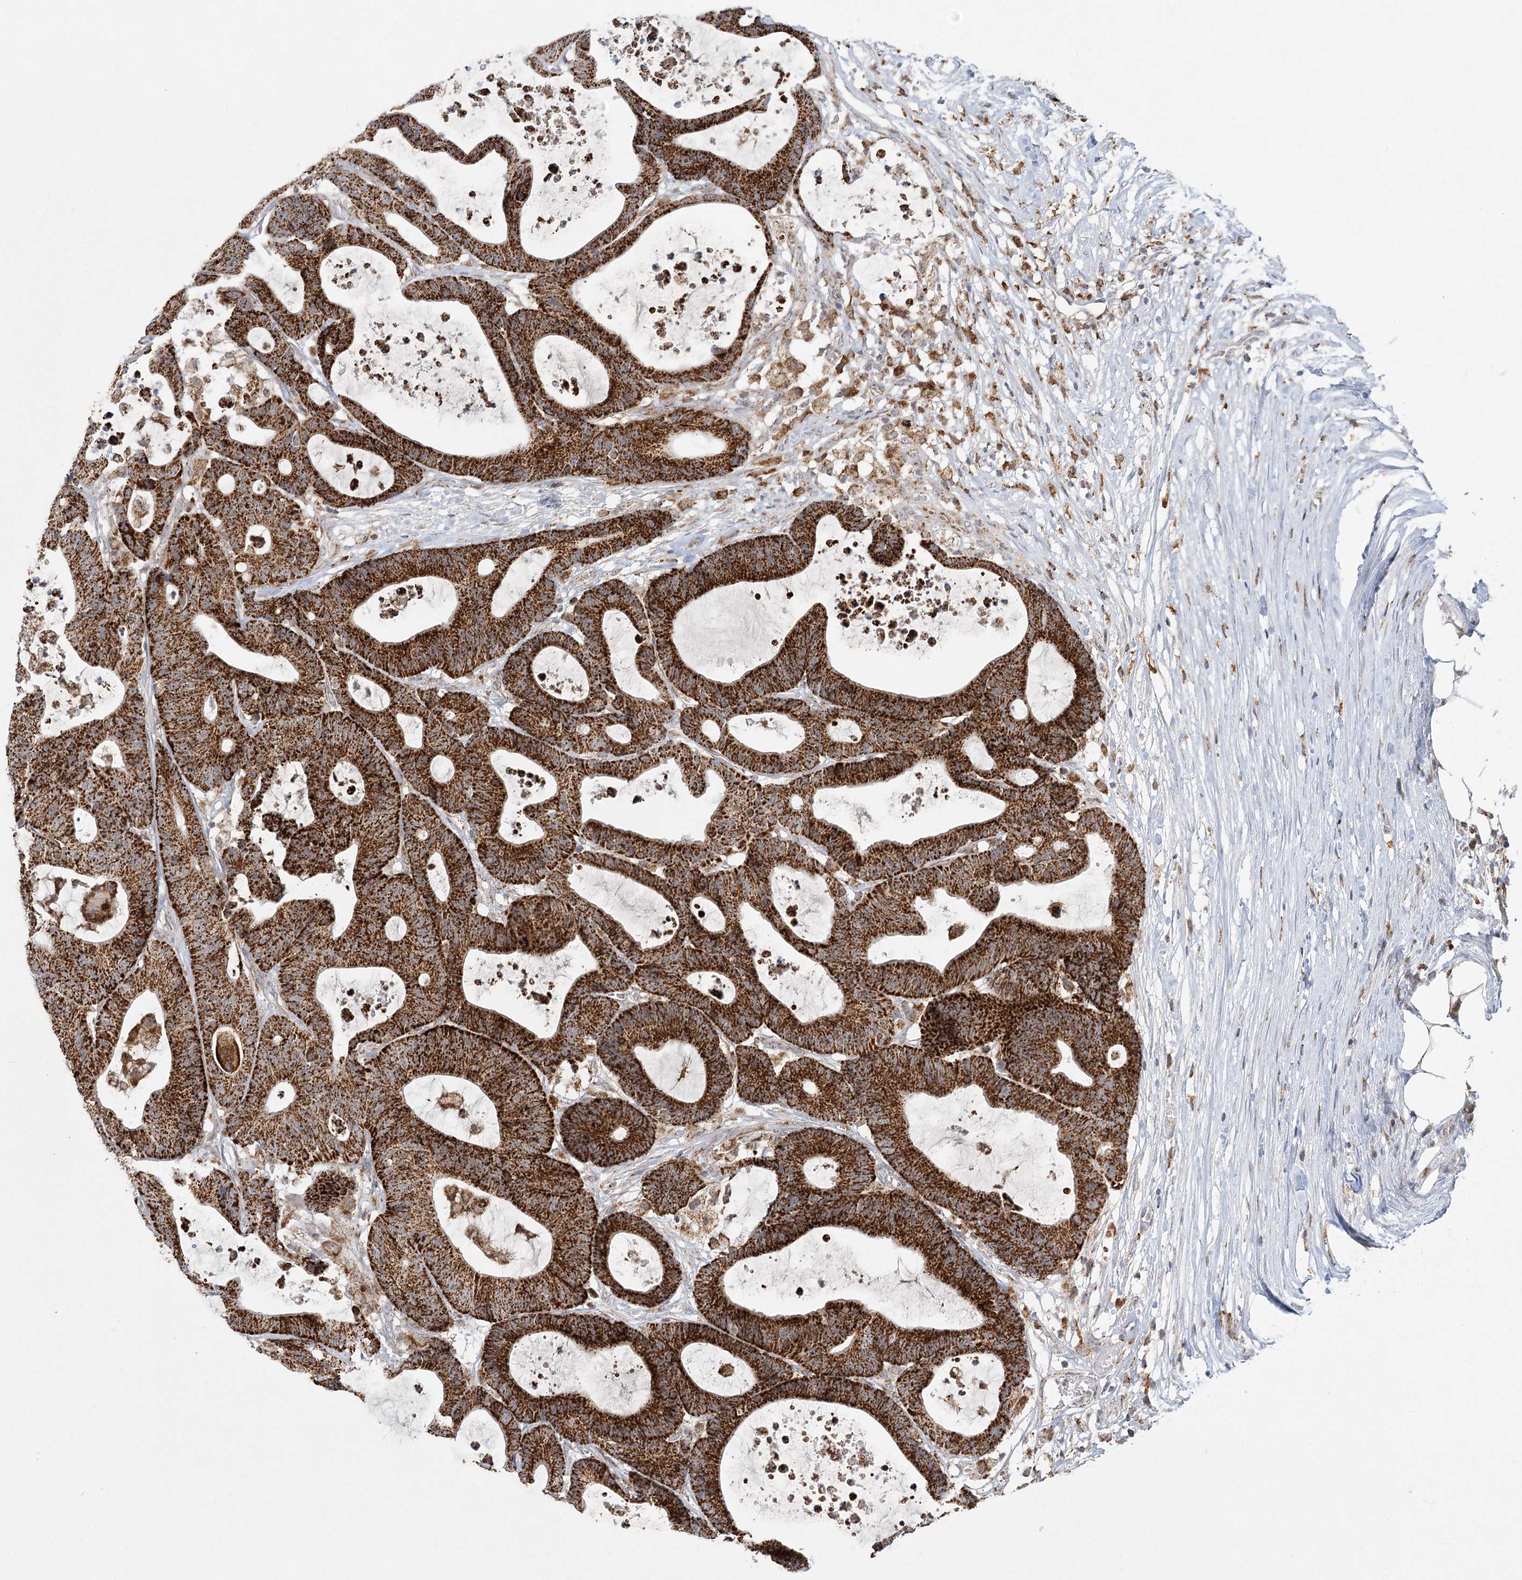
{"staining": {"intensity": "strong", "quantity": ">75%", "location": "cytoplasmic/membranous"}, "tissue": "colorectal cancer", "cell_type": "Tumor cells", "image_type": "cancer", "snomed": [{"axis": "morphology", "description": "Adenocarcinoma, NOS"}, {"axis": "topography", "description": "Colon"}], "caption": "Tumor cells display high levels of strong cytoplasmic/membranous positivity in approximately >75% of cells in adenocarcinoma (colorectal).", "gene": "TAS1R1", "patient": {"sex": "female", "age": 84}}